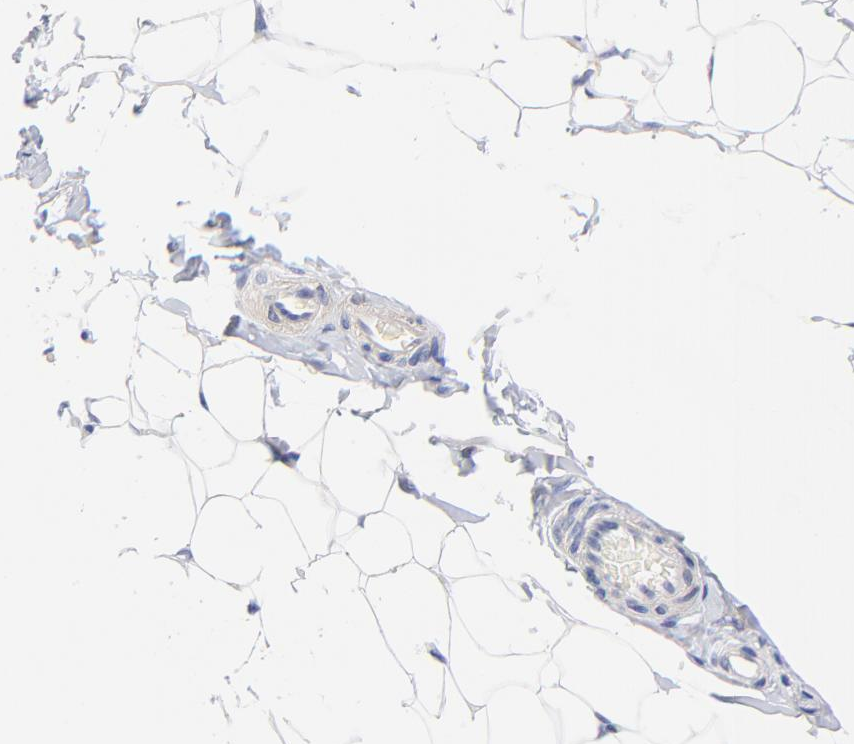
{"staining": {"intensity": "negative", "quantity": "none", "location": "none"}, "tissue": "adipose tissue", "cell_type": "Adipocytes", "image_type": "normal", "snomed": [{"axis": "morphology", "description": "Normal tissue, NOS"}, {"axis": "topography", "description": "Soft tissue"}], "caption": "Immunohistochemical staining of unremarkable adipose tissue exhibits no significant positivity in adipocytes. (DAB IHC with hematoxylin counter stain).", "gene": "TWNK", "patient": {"sex": "male", "age": 26}}